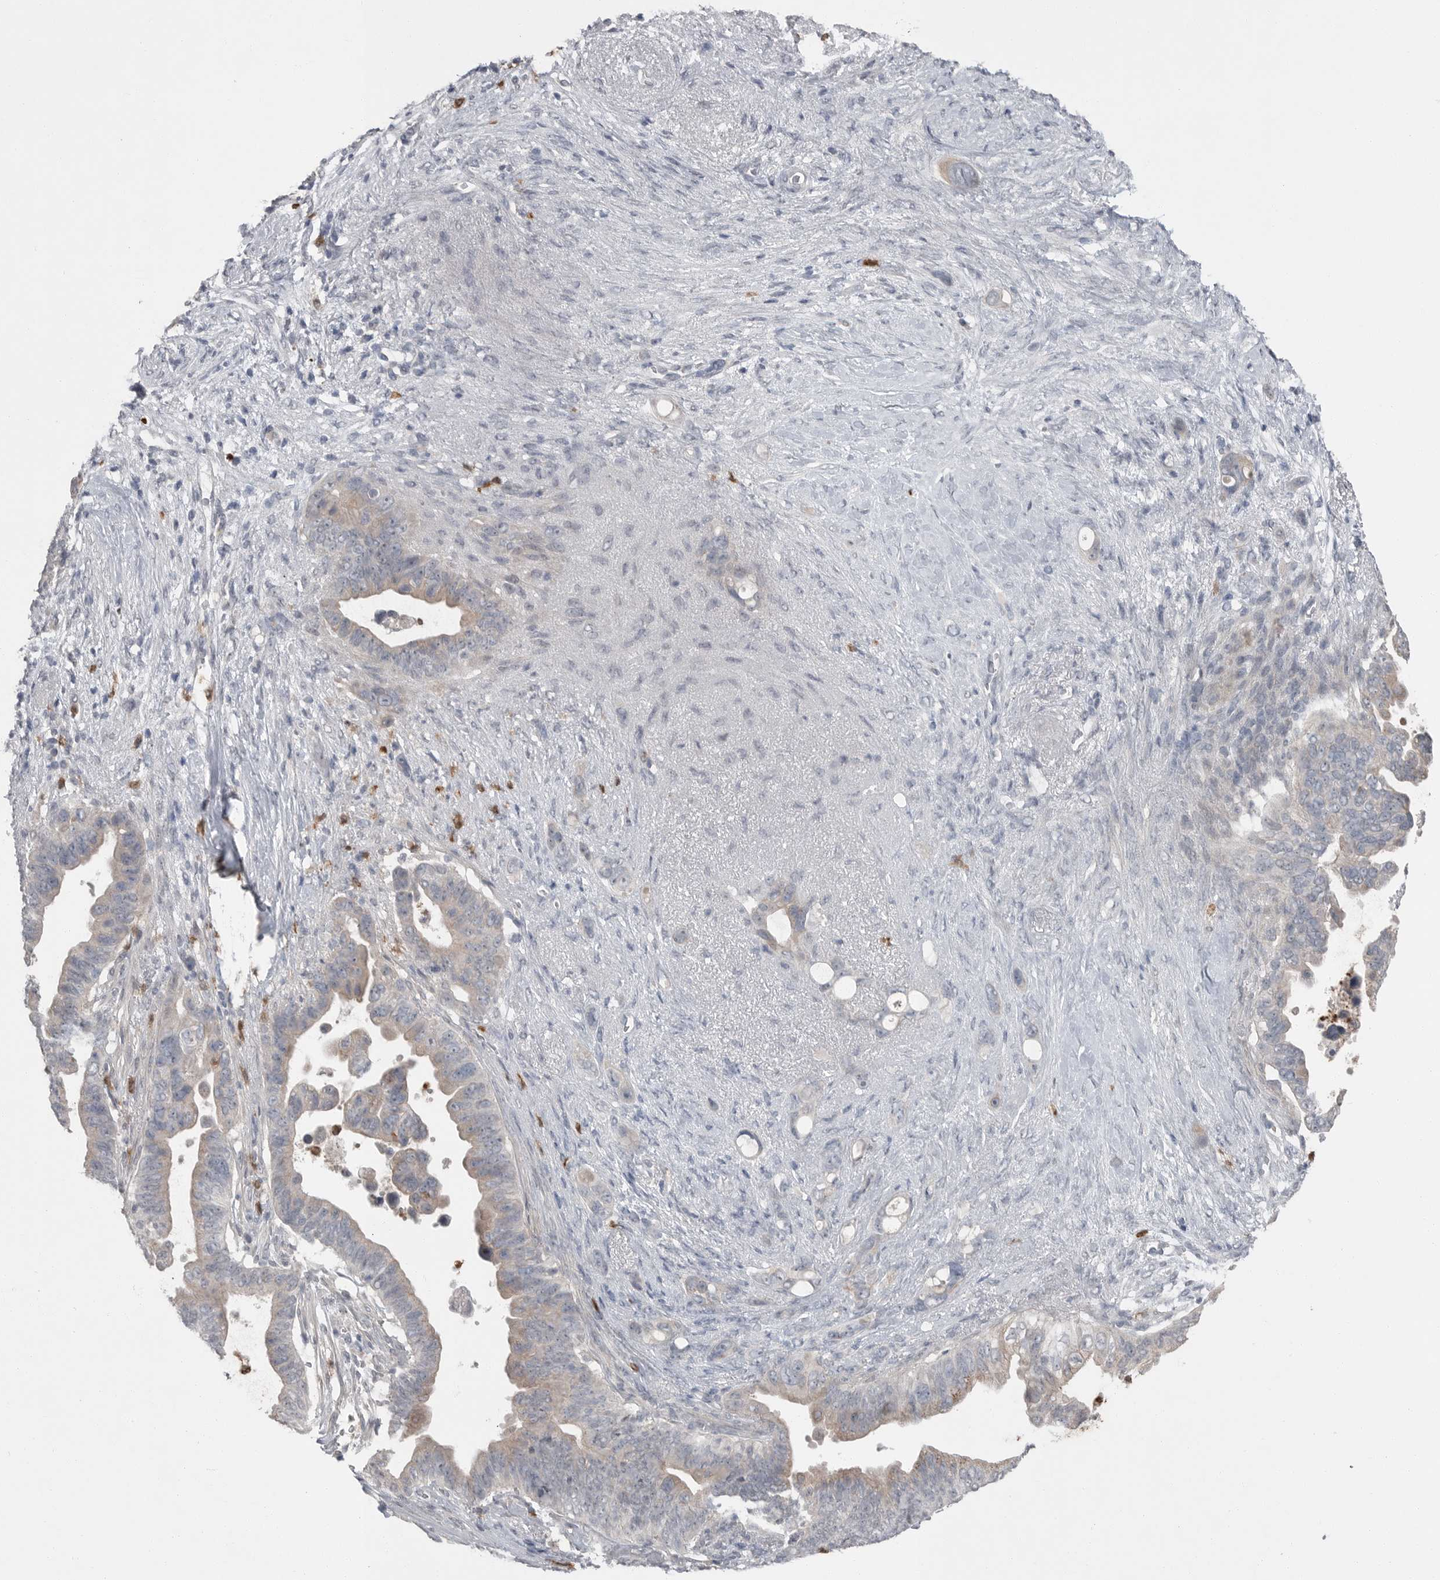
{"staining": {"intensity": "weak", "quantity": "<25%", "location": "cytoplasmic/membranous"}, "tissue": "pancreatic cancer", "cell_type": "Tumor cells", "image_type": "cancer", "snomed": [{"axis": "morphology", "description": "Adenocarcinoma, NOS"}, {"axis": "topography", "description": "Pancreas"}], "caption": "Photomicrograph shows no significant protein expression in tumor cells of pancreatic adenocarcinoma. (Stains: DAB immunohistochemistry (IHC) with hematoxylin counter stain, Microscopy: brightfield microscopy at high magnification).", "gene": "SCP2", "patient": {"sex": "female", "age": 72}}